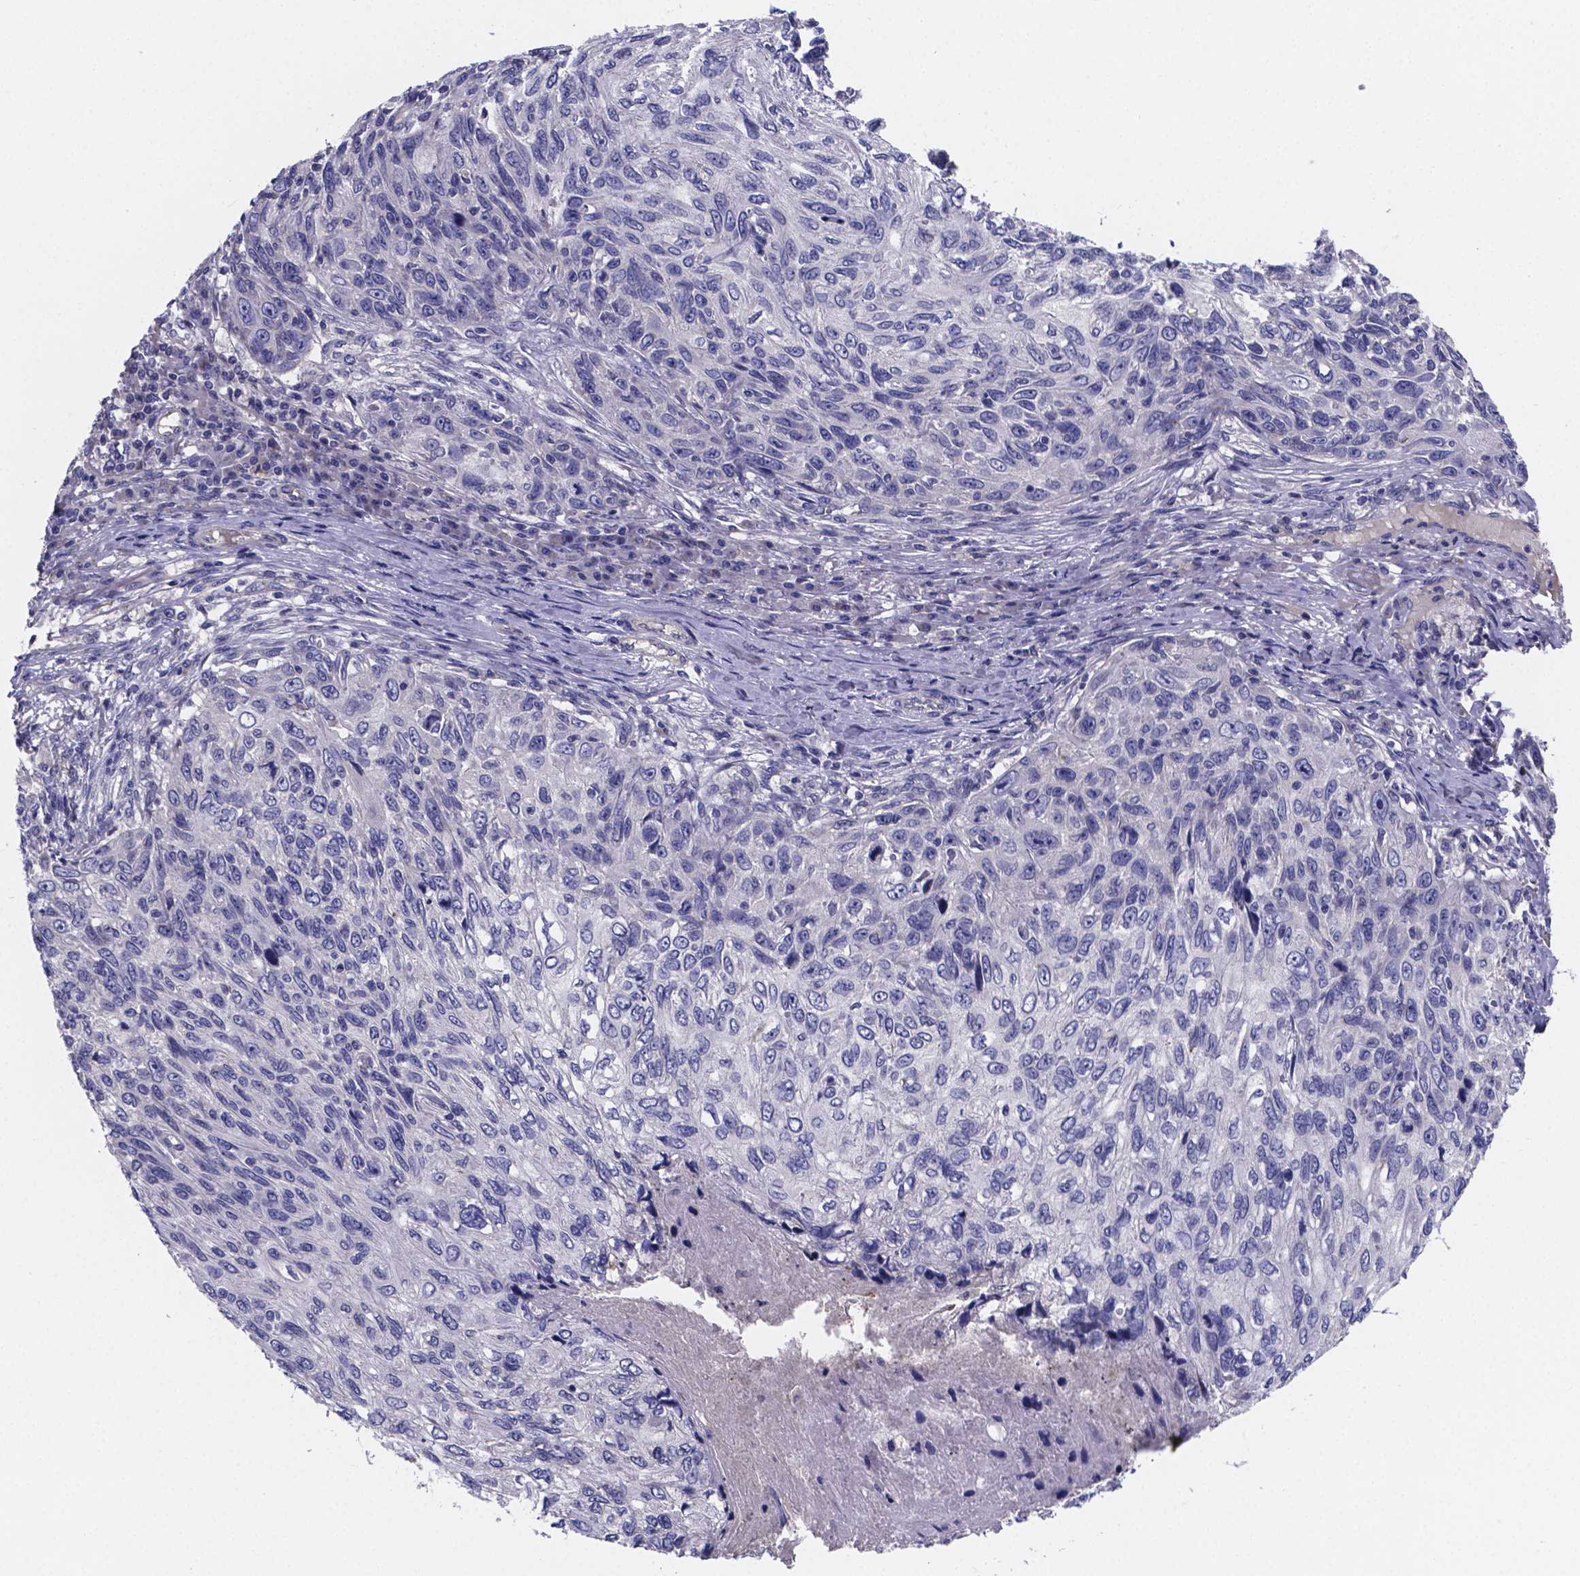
{"staining": {"intensity": "negative", "quantity": "none", "location": "none"}, "tissue": "skin cancer", "cell_type": "Tumor cells", "image_type": "cancer", "snomed": [{"axis": "morphology", "description": "Squamous cell carcinoma, NOS"}, {"axis": "topography", "description": "Skin"}], "caption": "The micrograph displays no significant positivity in tumor cells of skin squamous cell carcinoma.", "gene": "SFRP4", "patient": {"sex": "male", "age": 92}}